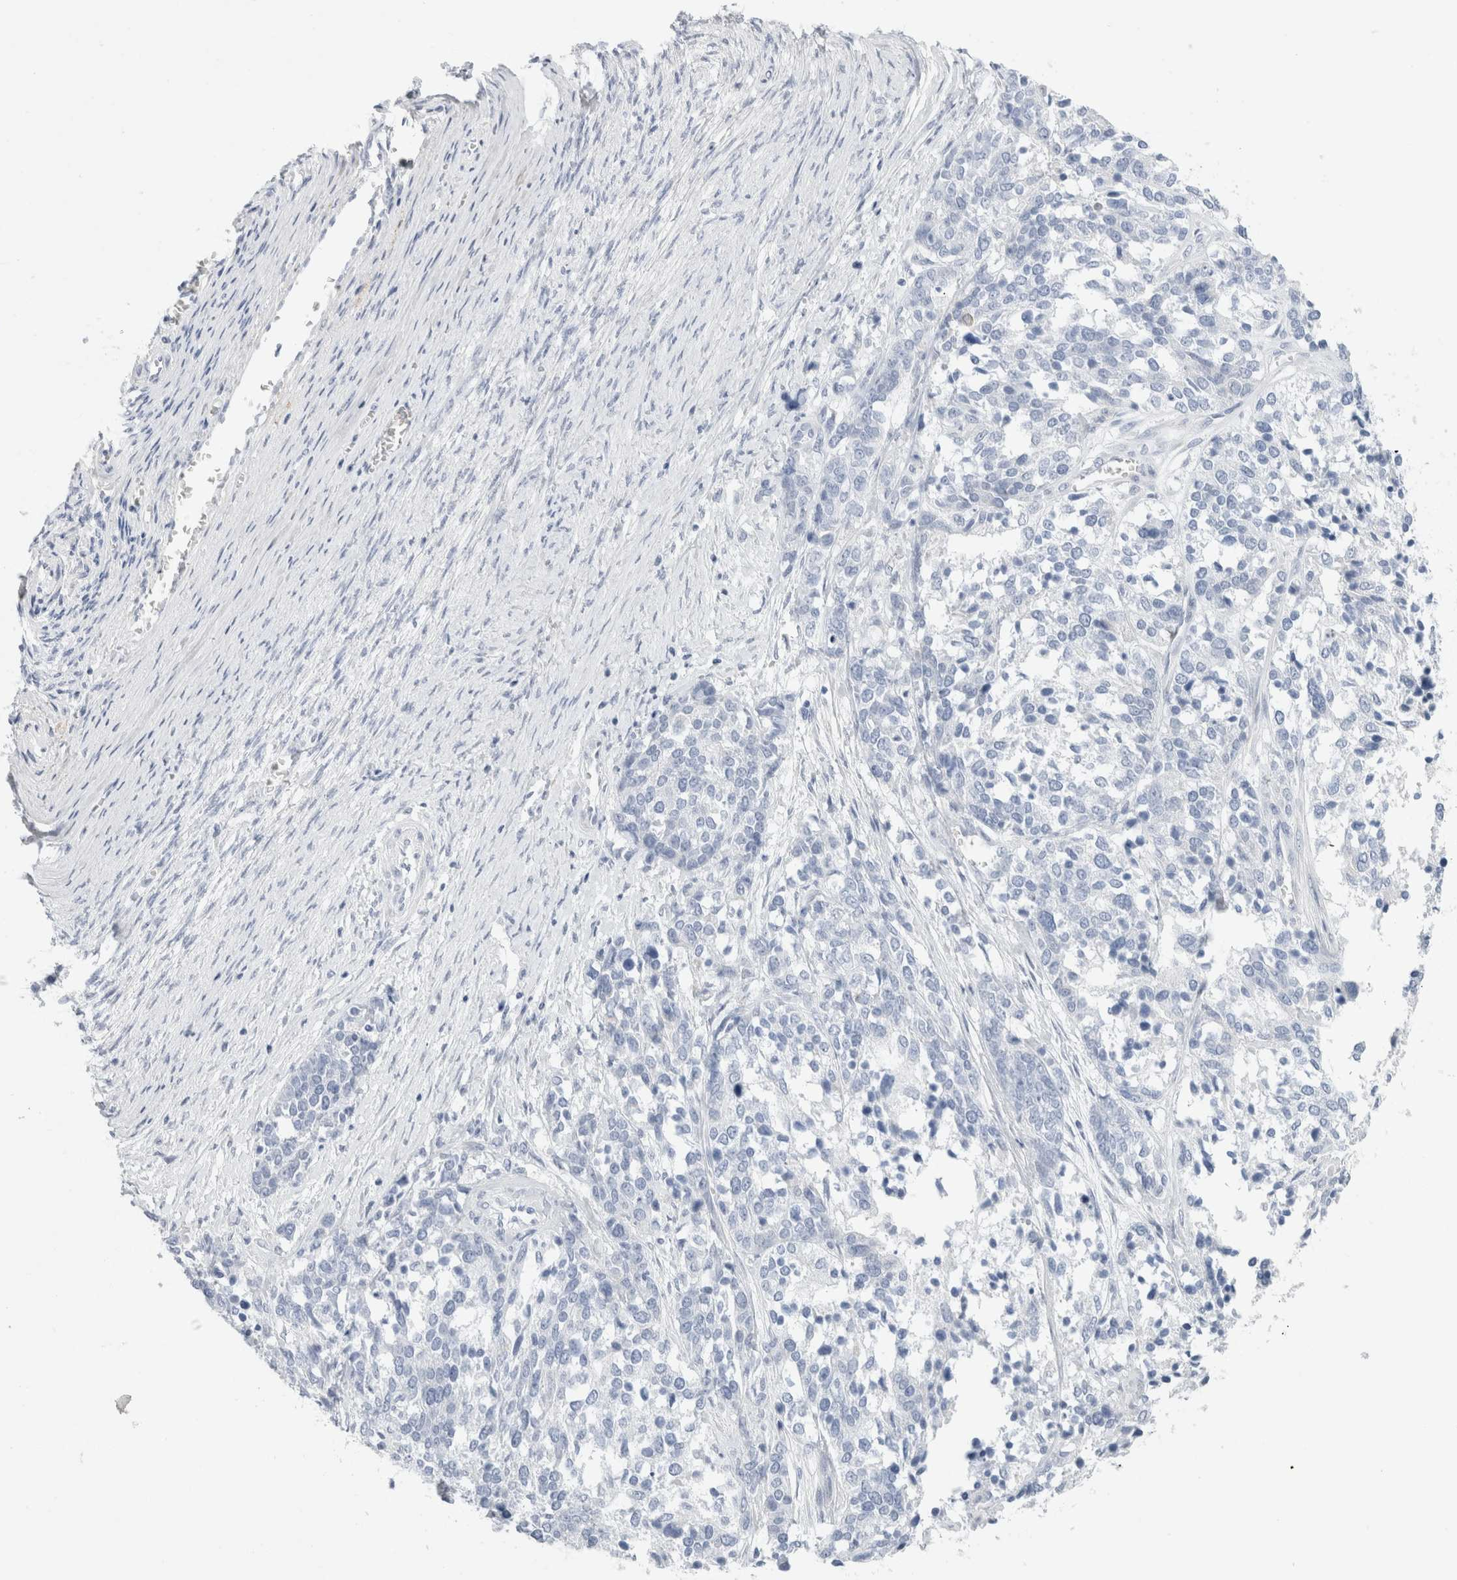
{"staining": {"intensity": "negative", "quantity": "none", "location": "none"}, "tissue": "ovarian cancer", "cell_type": "Tumor cells", "image_type": "cancer", "snomed": [{"axis": "morphology", "description": "Cystadenocarcinoma, serous, NOS"}, {"axis": "topography", "description": "Ovary"}], "caption": "Tumor cells show no significant protein positivity in serous cystadenocarcinoma (ovarian). Nuclei are stained in blue.", "gene": "MUC15", "patient": {"sex": "female", "age": 44}}